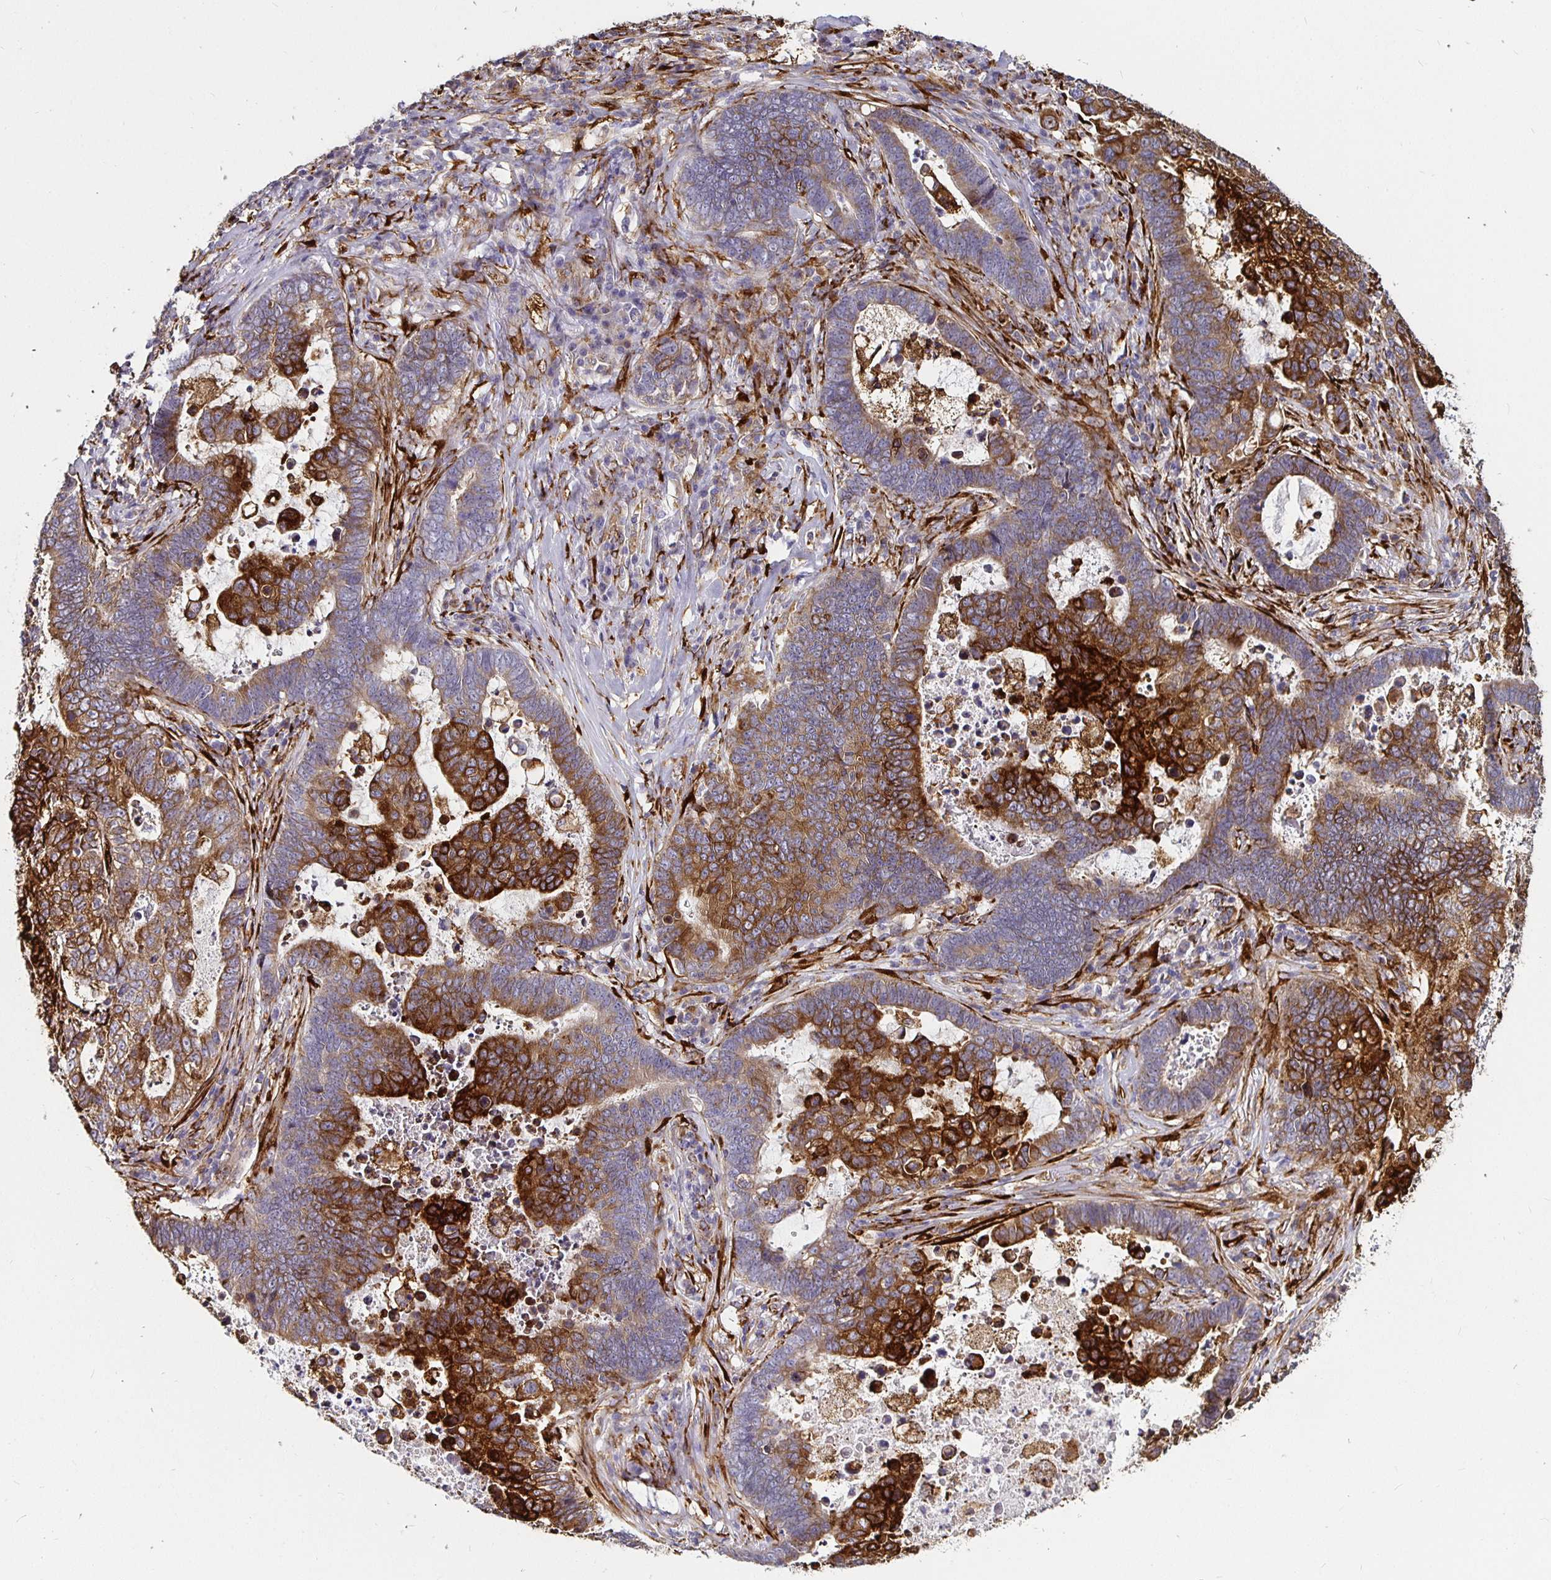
{"staining": {"intensity": "strong", "quantity": "25%-75%", "location": "cytoplasmic/membranous"}, "tissue": "lung cancer", "cell_type": "Tumor cells", "image_type": "cancer", "snomed": [{"axis": "morphology", "description": "Aneuploidy"}, {"axis": "morphology", "description": "Adenocarcinoma, NOS"}, {"axis": "morphology", "description": "Adenocarcinoma primary or metastatic"}, {"axis": "topography", "description": "Lung"}], "caption": "Immunohistochemistry (IHC) (DAB (3,3'-diaminobenzidine)) staining of human adenocarcinoma primary or metastatic (lung) demonstrates strong cytoplasmic/membranous protein positivity in about 25%-75% of tumor cells.", "gene": "P4HA2", "patient": {"sex": "female", "age": 75}}